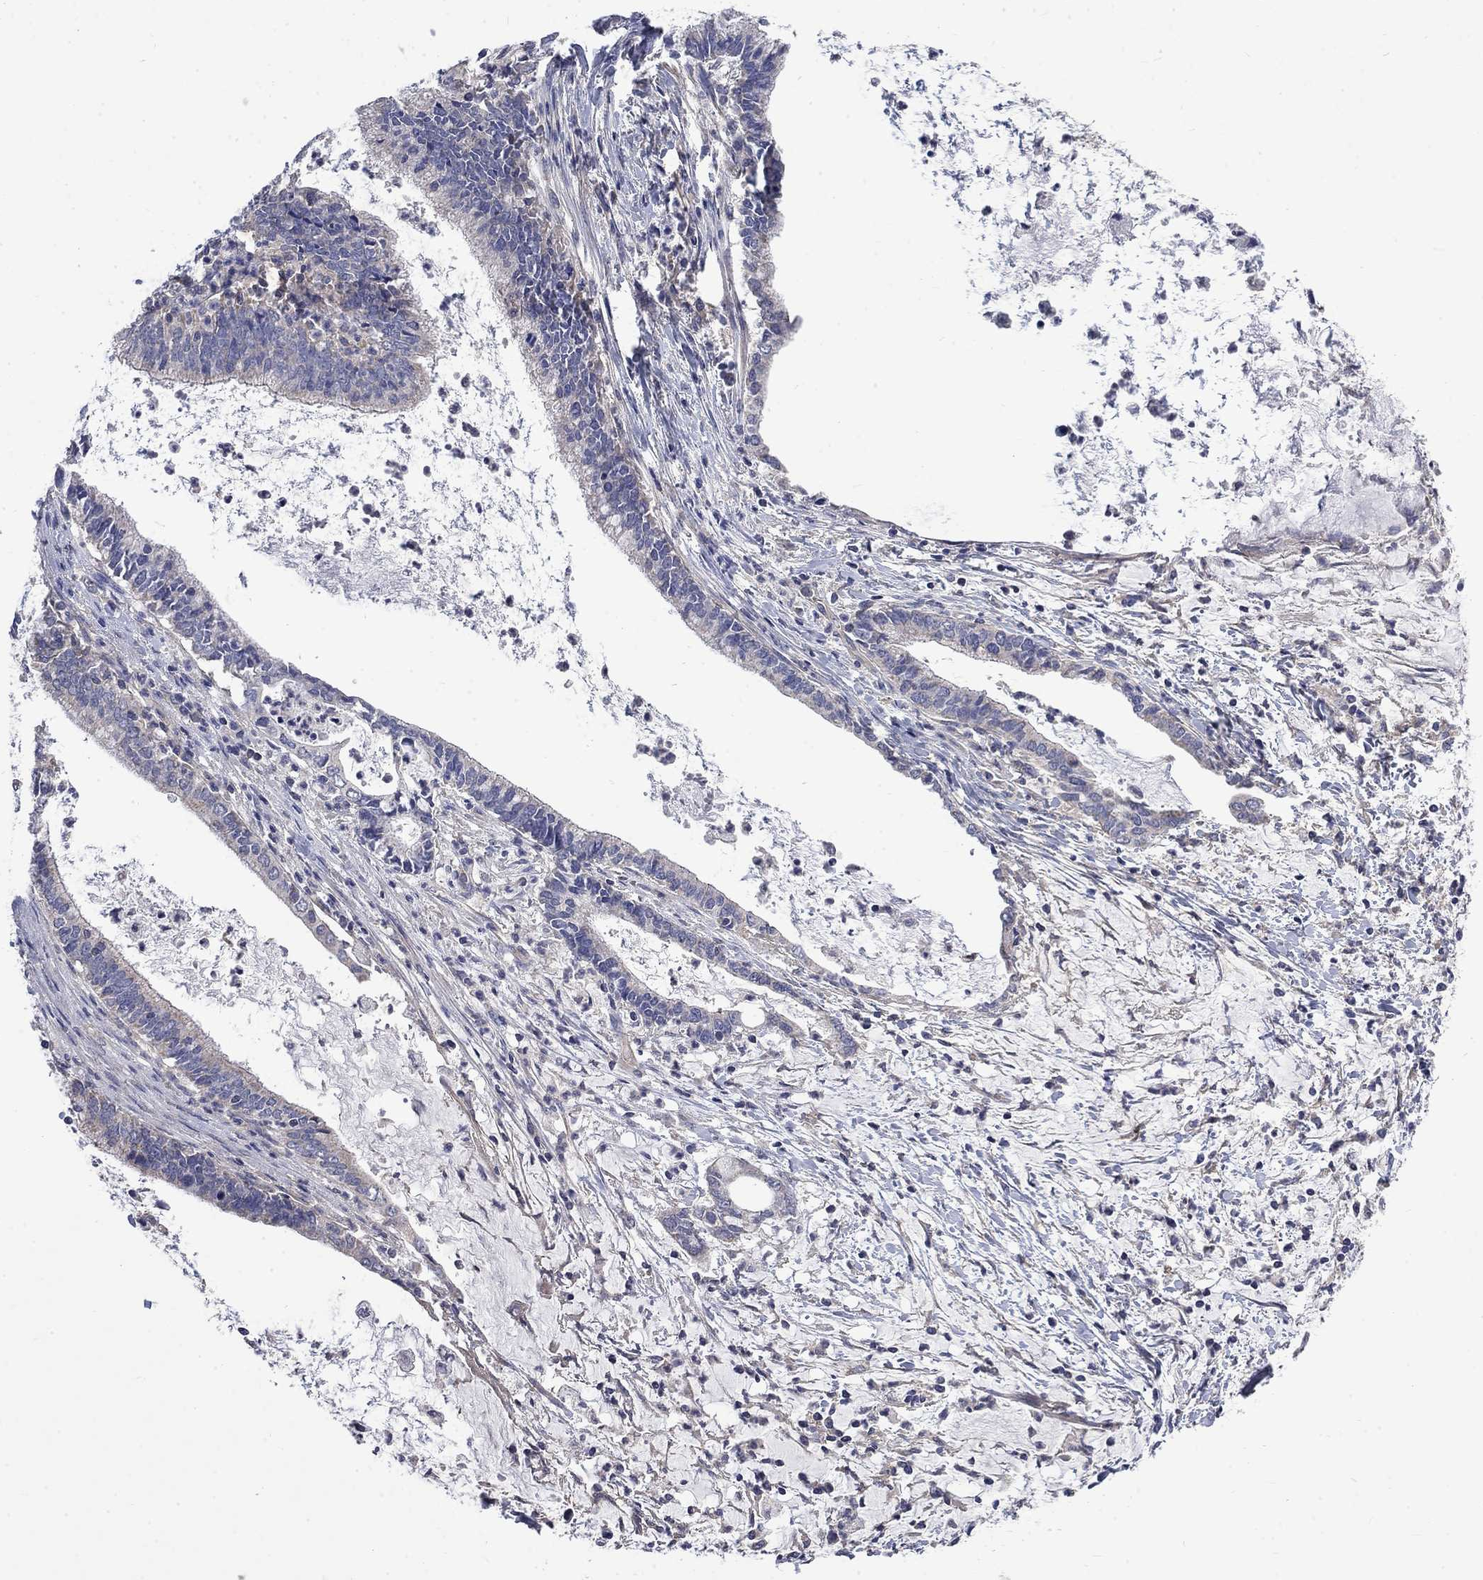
{"staining": {"intensity": "negative", "quantity": "none", "location": "none"}, "tissue": "cervical cancer", "cell_type": "Tumor cells", "image_type": "cancer", "snomed": [{"axis": "morphology", "description": "Adenocarcinoma, NOS"}, {"axis": "topography", "description": "Cervix"}], "caption": "Cervical adenocarcinoma was stained to show a protein in brown. There is no significant expression in tumor cells. (Stains: DAB immunohistochemistry (IHC) with hematoxylin counter stain, Microscopy: brightfield microscopy at high magnification).", "gene": "HSPA12A", "patient": {"sex": "female", "age": 42}}